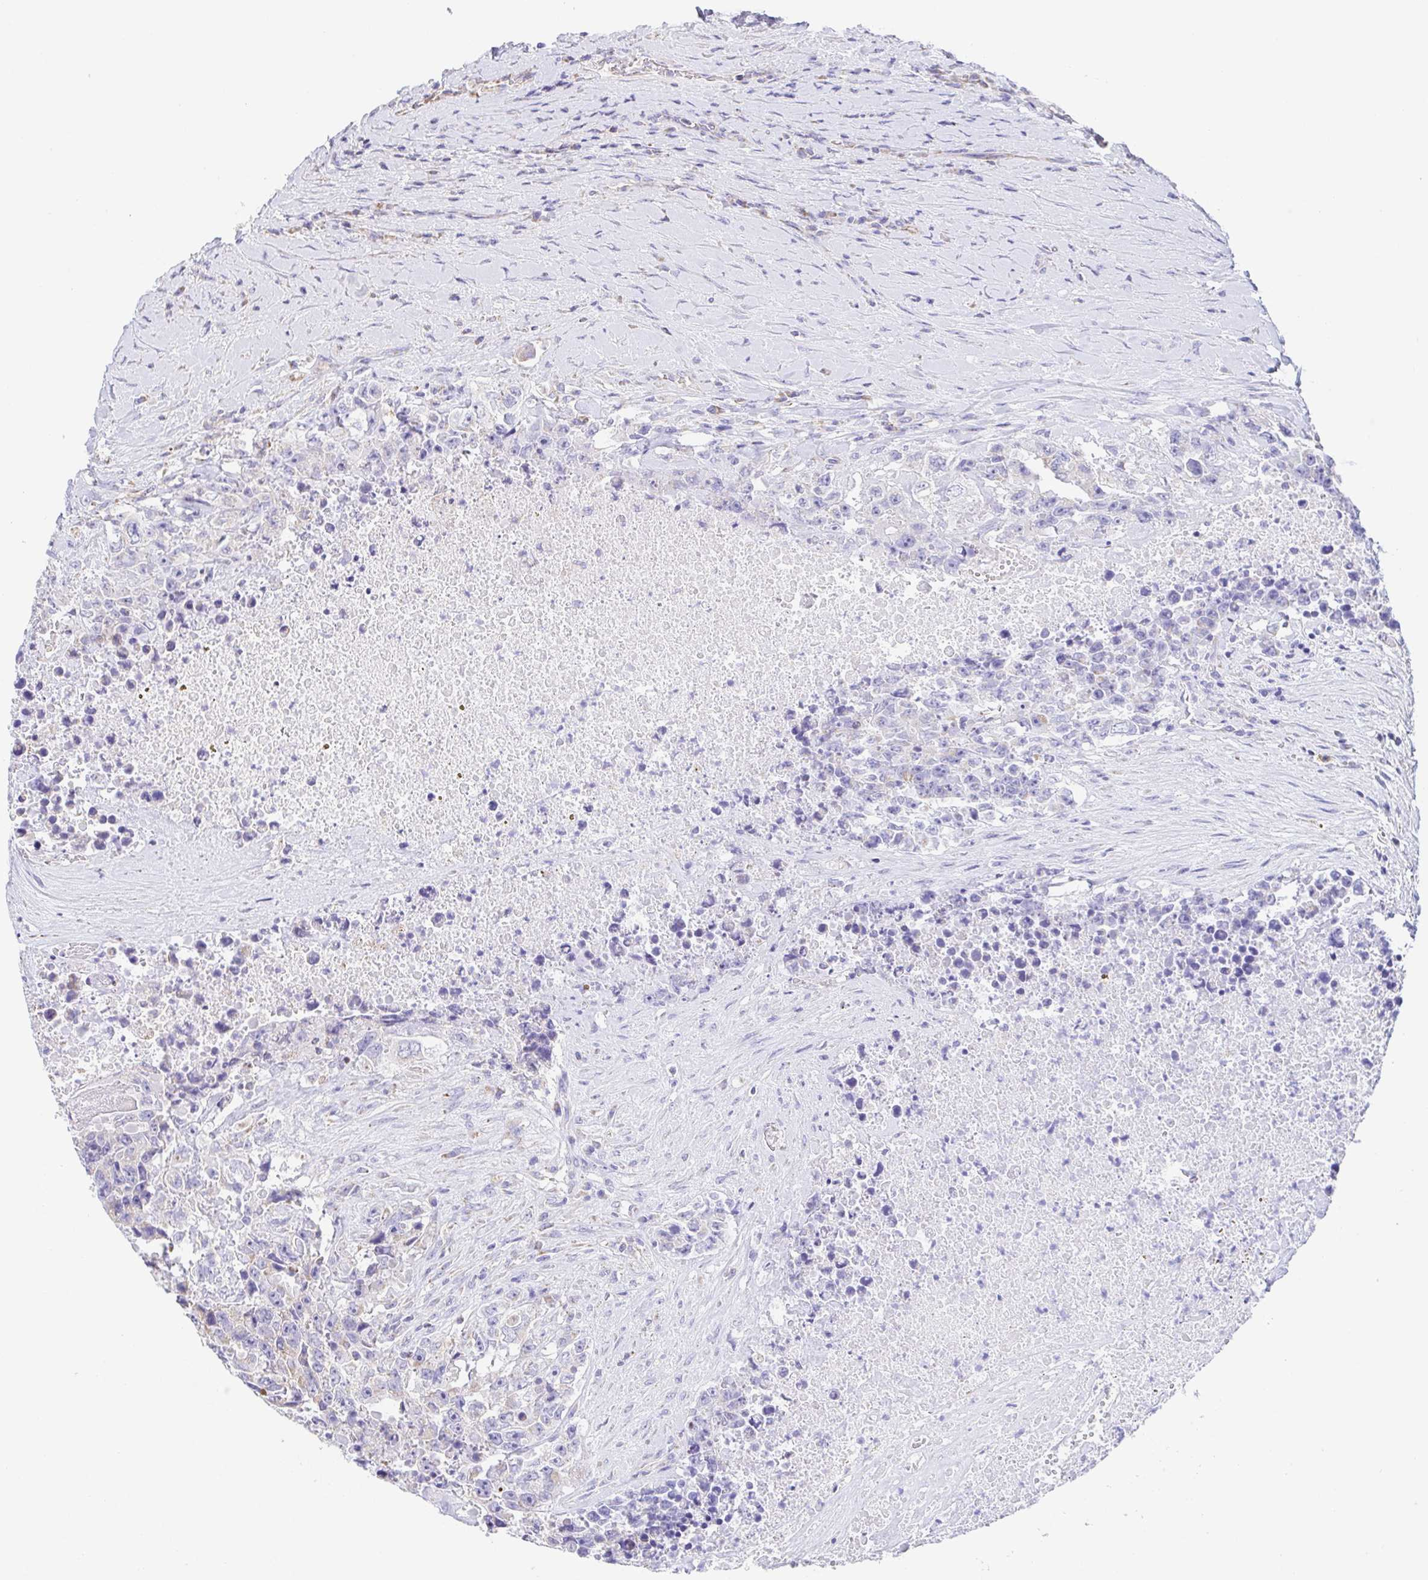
{"staining": {"intensity": "negative", "quantity": "none", "location": "none"}, "tissue": "testis cancer", "cell_type": "Tumor cells", "image_type": "cancer", "snomed": [{"axis": "morphology", "description": "Carcinoma, Embryonal, NOS"}, {"axis": "topography", "description": "Testis"}], "caption": "IHC of human testis cancer demonstrates no positivity in tumor cells.", "gene": "GINM1", "patient": {"sex": "male", "age": 24}}